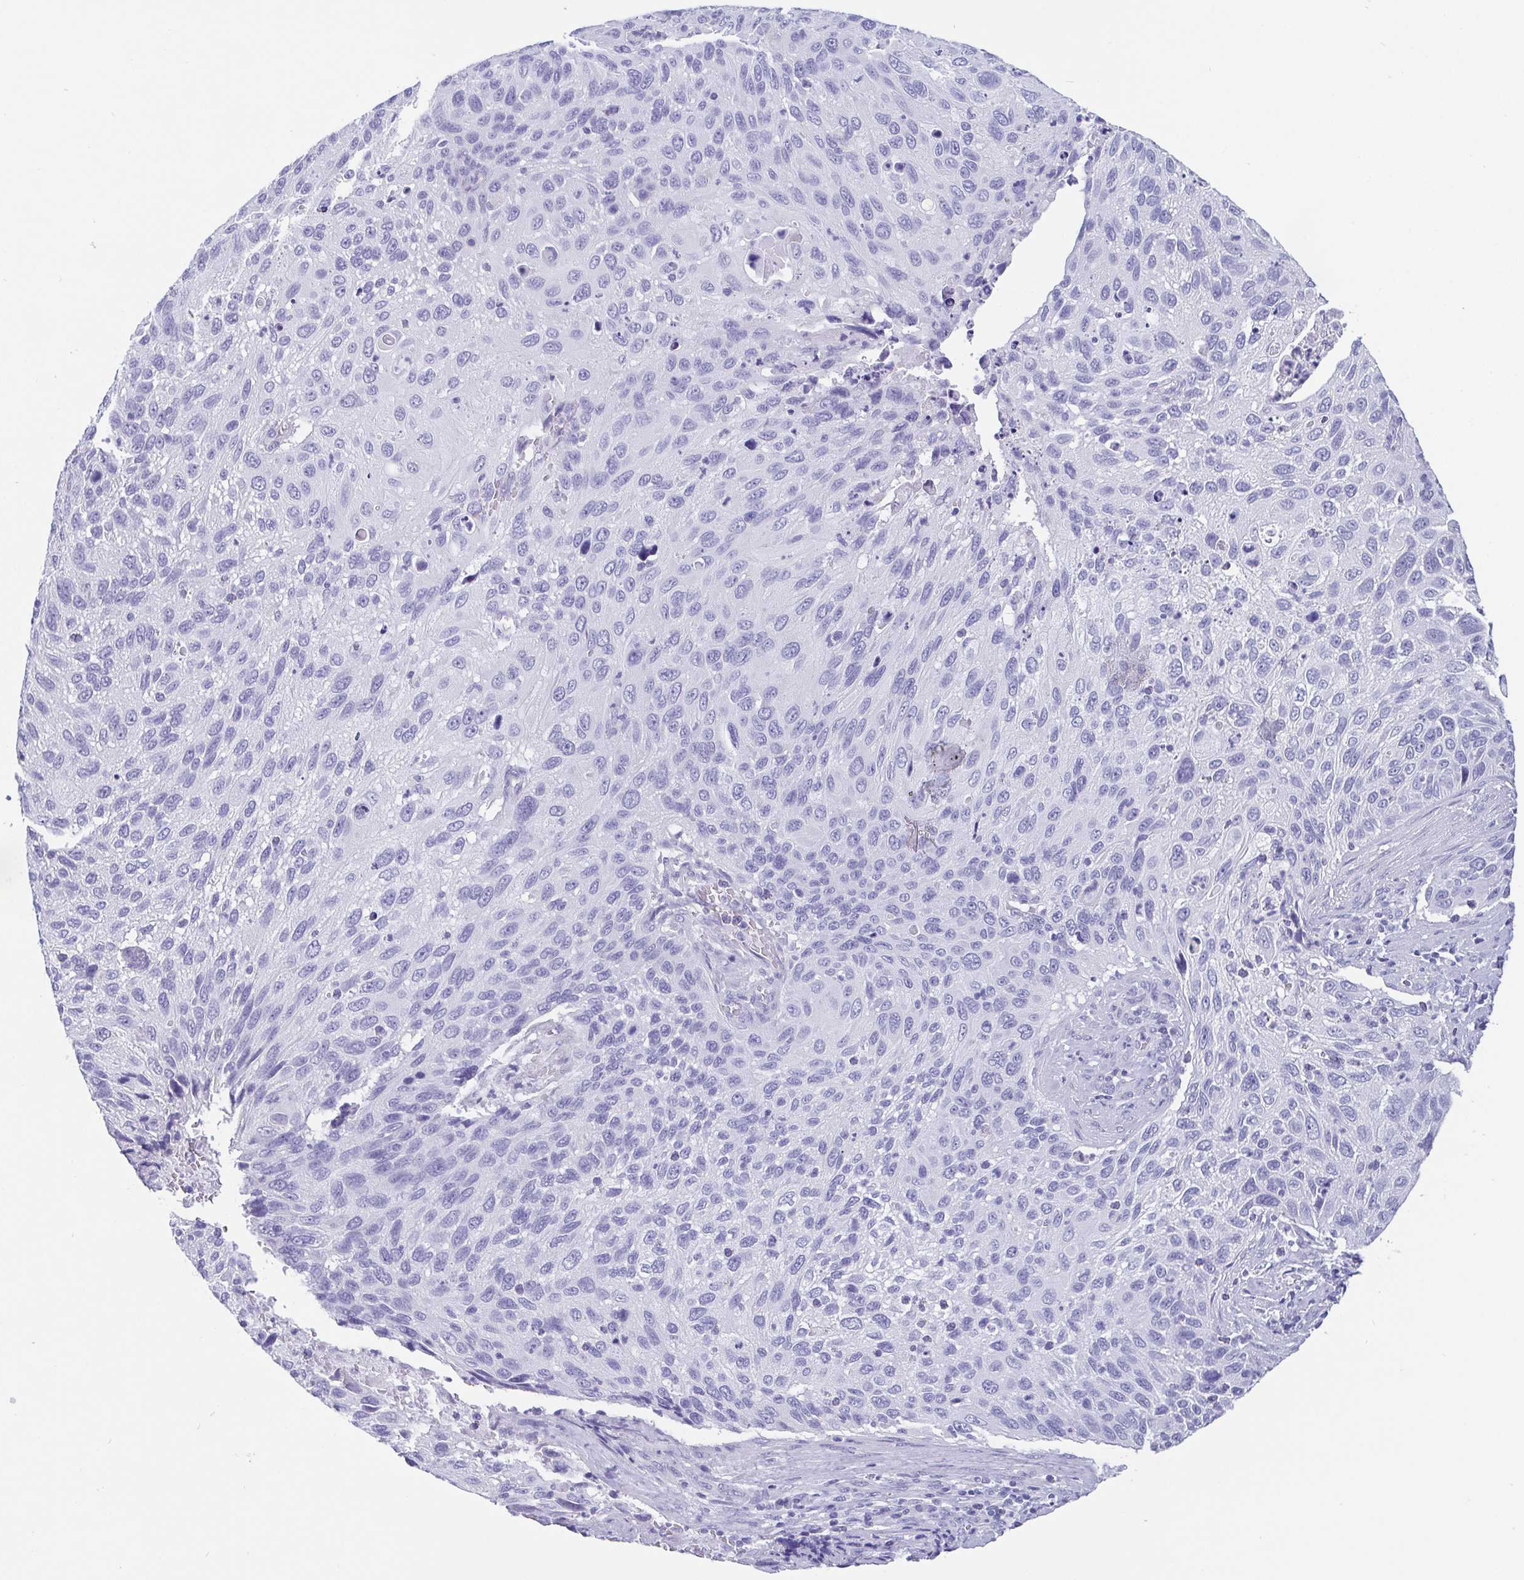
{"staining": {"intensity": "negative", "quantity": "none", "location": "none"}, "tissue": "cervical cancer", "cell_type": "Tumor cells", "image_type": "cancer", "snomed": [{"axis": "morphology", "description": "Squamous cell carcinoma, NOS"}, {"axis": "topography", "description": "Cervix"}], "caption": "A high-resolution histopathology image shows immunohistochemistry staining of cervical cancer (squamous cell carcinoma), which exhibits no significant positivity in tumor cells.", "gene": "SCGN", "patient": {"sex": "female", "age": 70}}